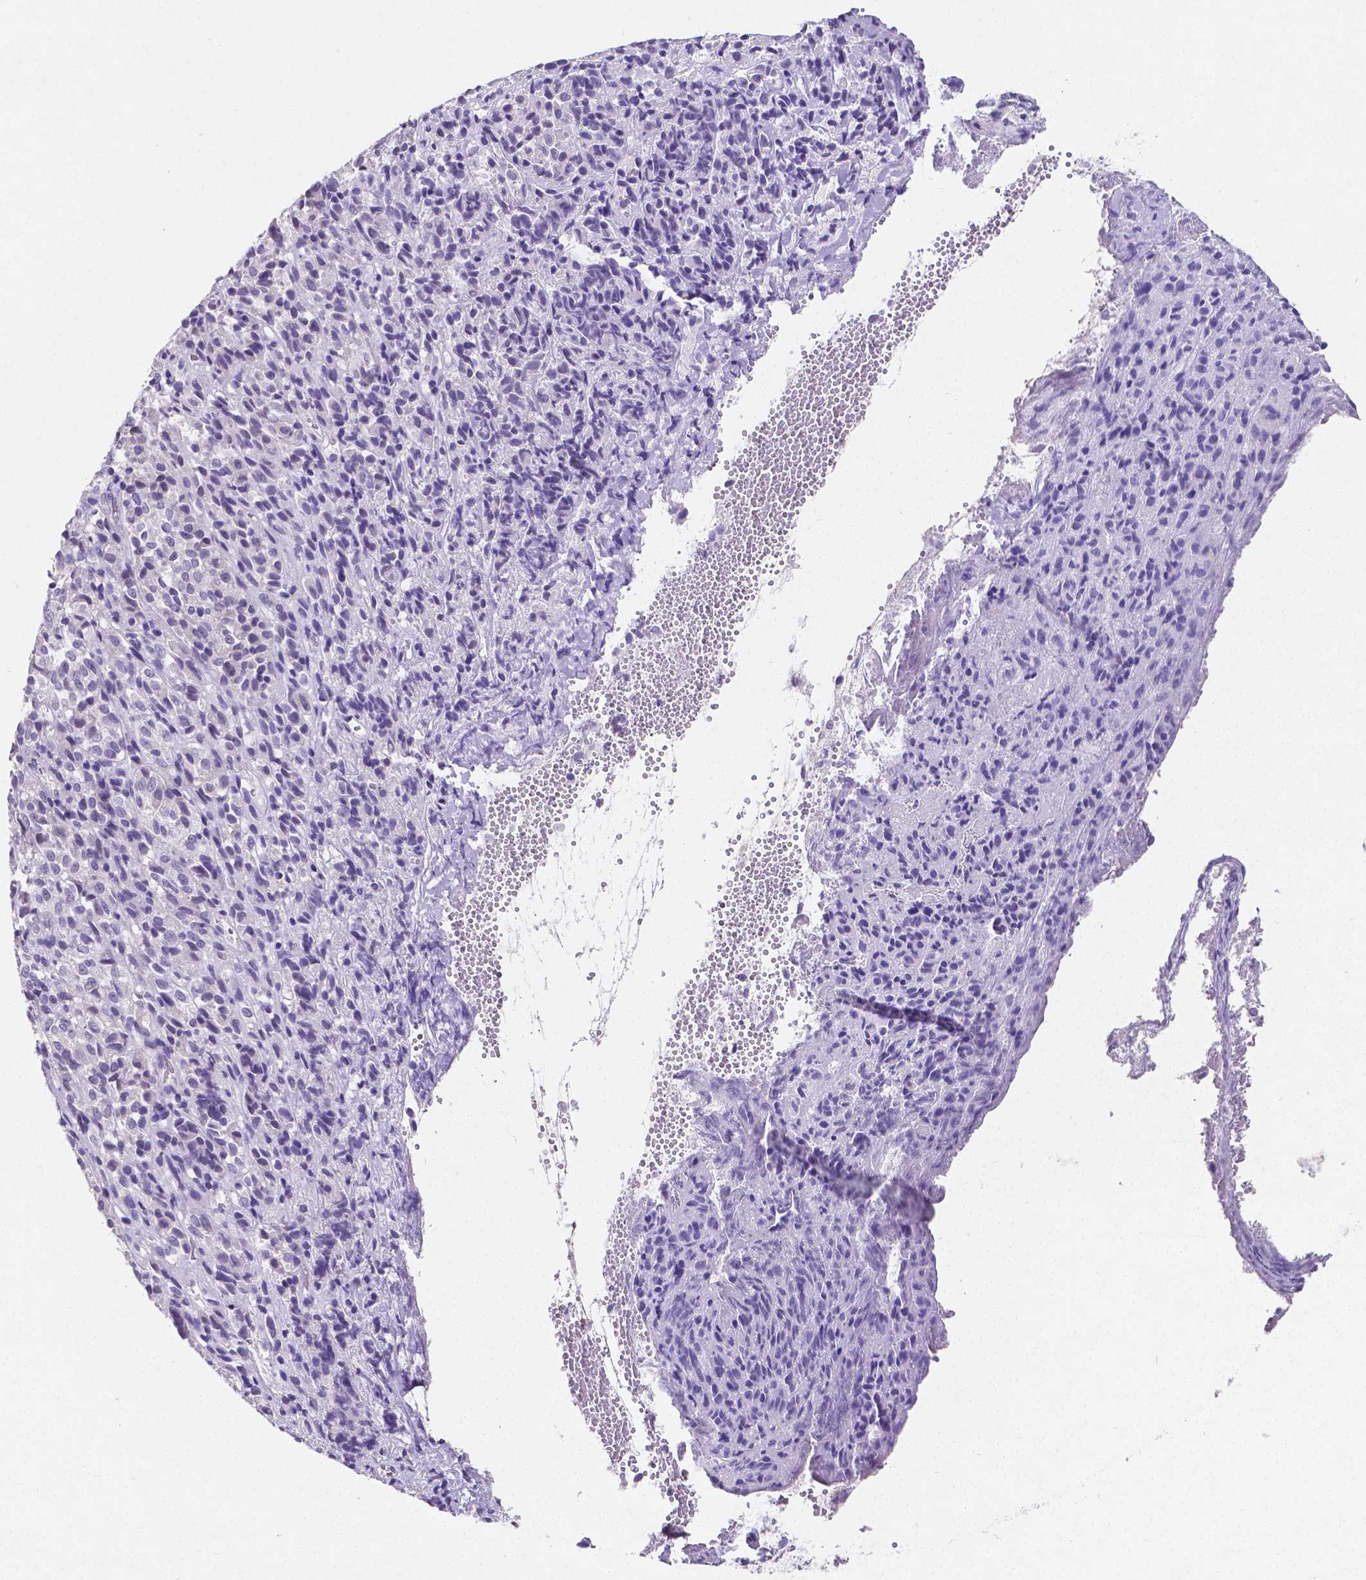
{"staining": {"intensity": "negative", "quantity": "none", "location": "none"}, "tissue": "melanoma", "cell_type": "Tumor cells", "image_type": "cancer", "snomed": [{"axis": "morphology", "description": "Malignant melanoma, Metastatic site"}, {"axis": "topography", "description": "Brain"}], "caption": "Tumor cells show no significant expression in melanoma.", "gene": "SATB2", "patient": {"sex": "female", "age": 56}}